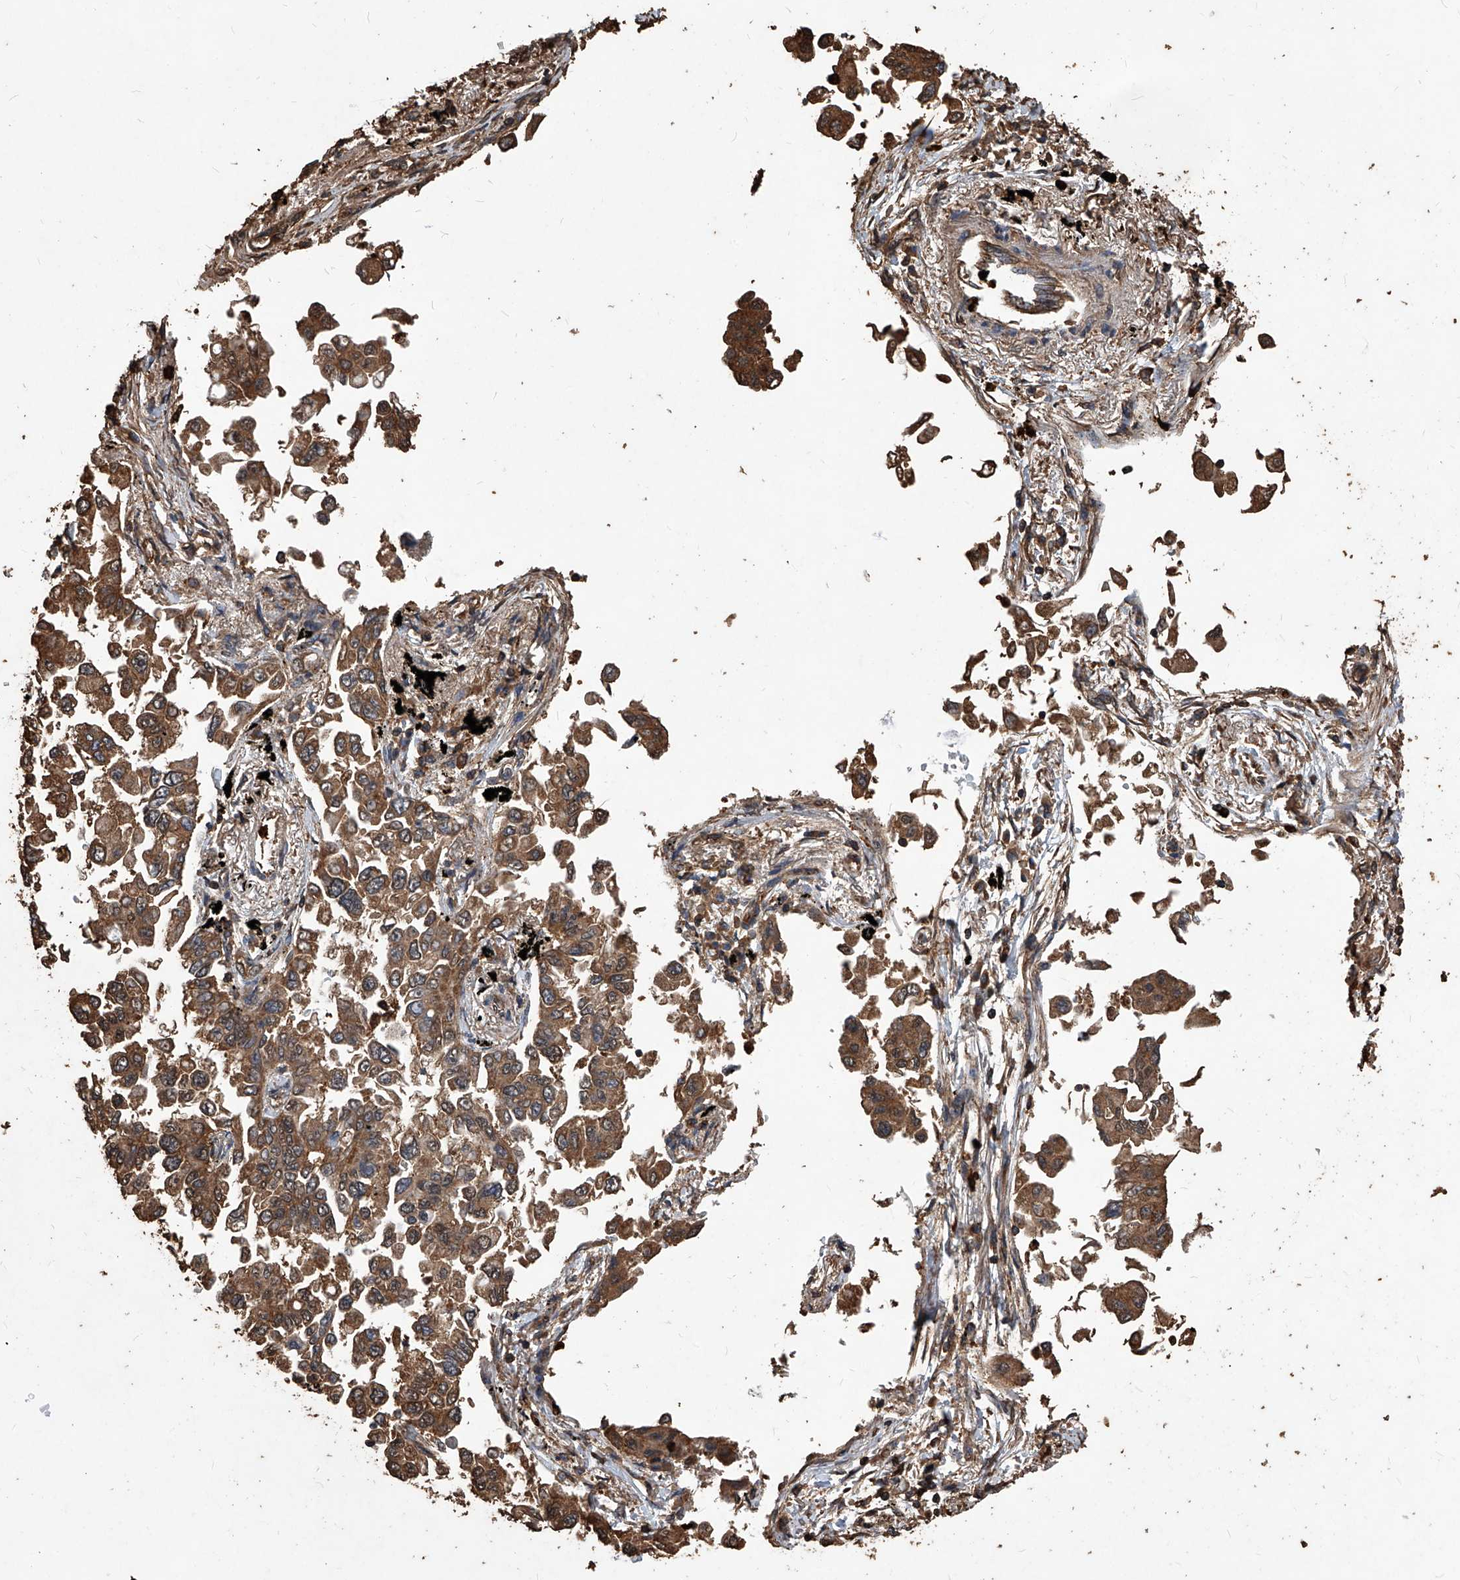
{"staining": {"intensity": "moderate", "quantity": ">75%", "location": "cytoplasmic/membranous"}, "tissue": "lung cancer", "cell_type": "Tumor cells", "image_type": "cancer", "snomed": [{"axis": "morphology", "description": "Adenocarcinoma, NOS"}, {"axis": "topography", "description": "Lung"}], "caption": "A micrograph showing moderate cytoplasmic/membranous staining in approximately >75% of tumor cells in lung cancer (adenocarcinoma), as visualized by brown immunohistochemical staining.", "gene": "UCP2", "patient": {"sex": "female", "age": 67}}